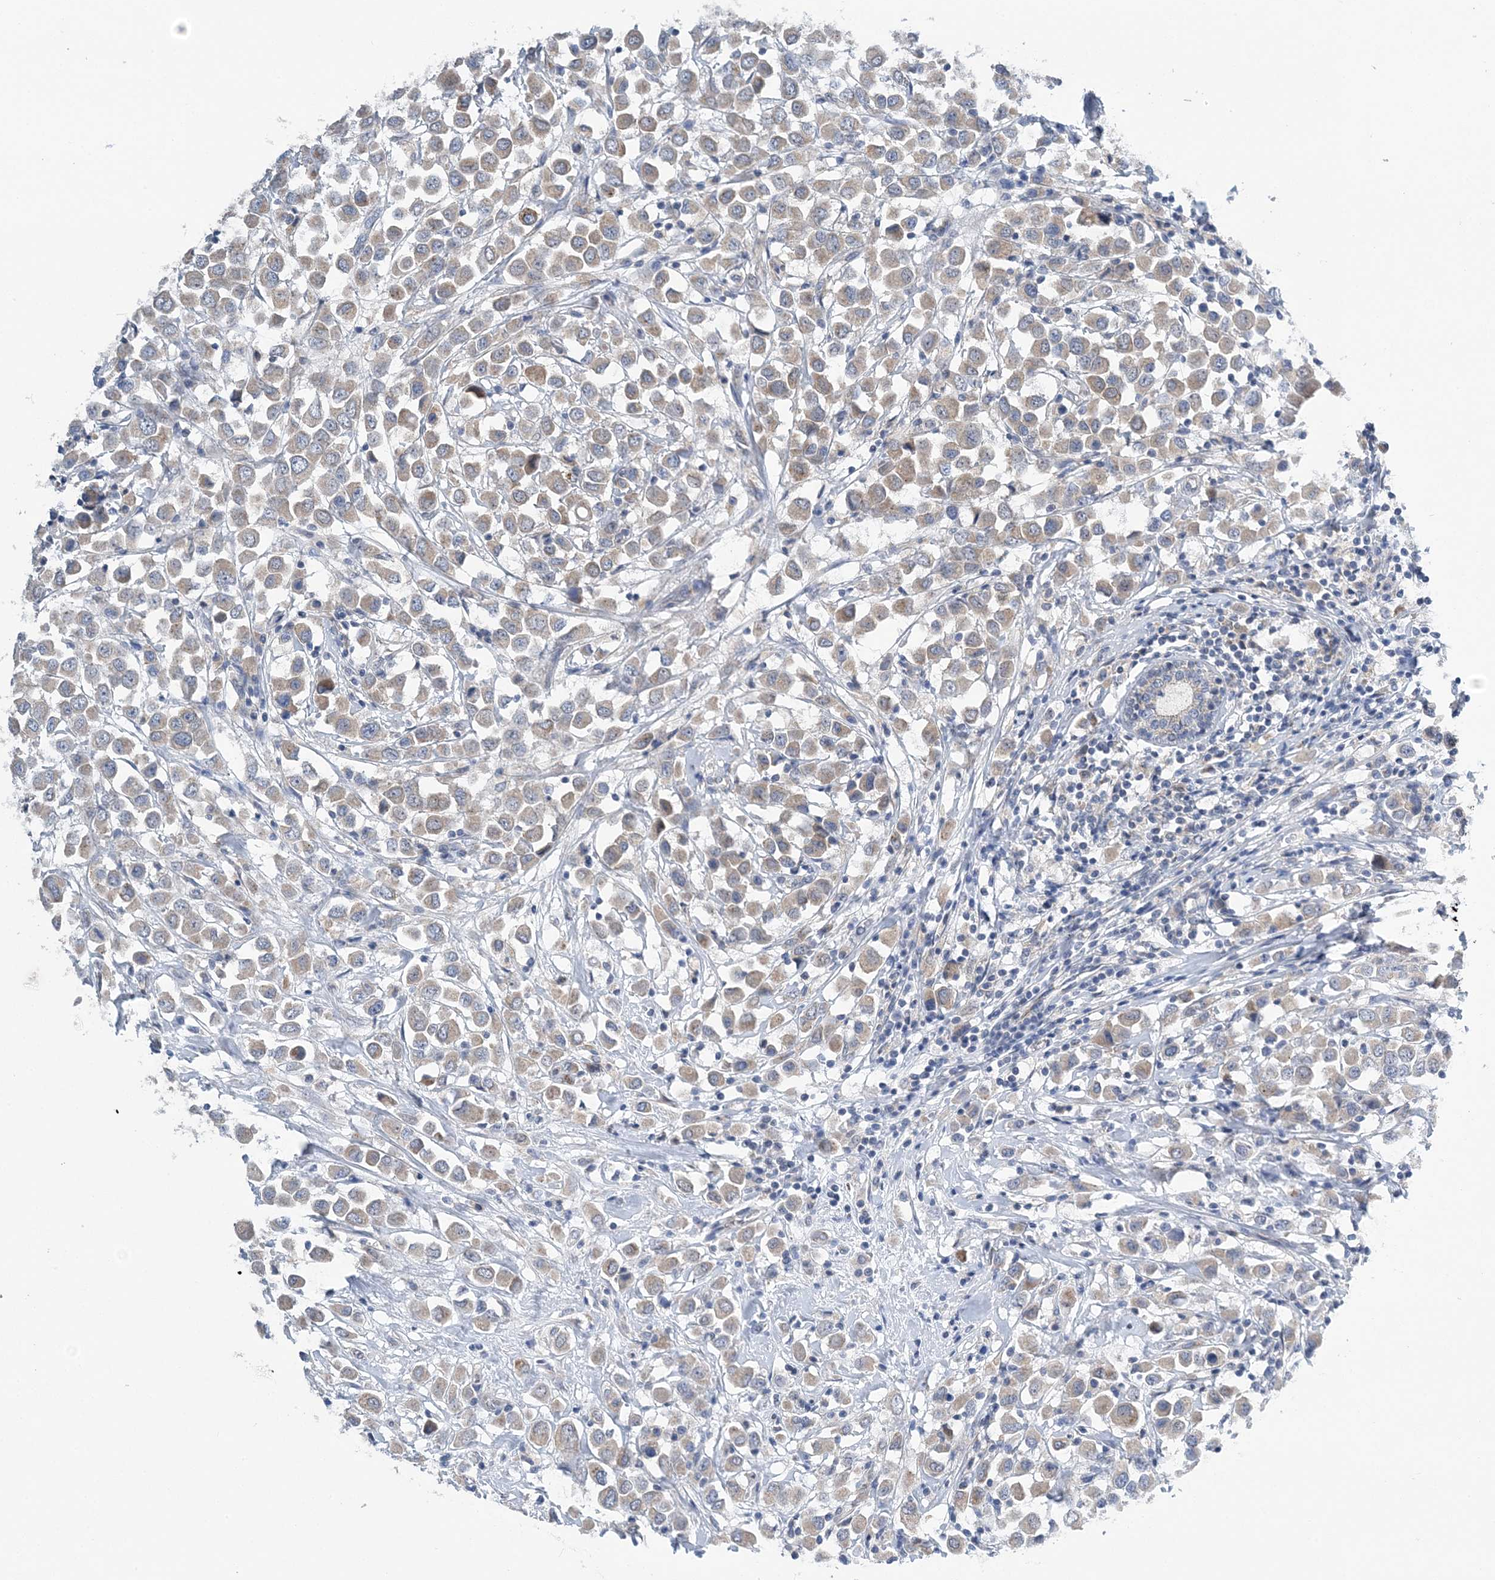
{"staining": {"intensity": "weak", "quantity": "<25%", "location": "cytoplasmic/membranous"}, "tissue": "breast cancer", "cell_type": "Tumor cells", "image_type": "cancer", "snomed": [{"axis": "morphology", "description": "Duct carcinoma"}, {"axis": "topography", "description": "Breast"}], "caption": "Breast cancer stained for a protein using IHC shows no positivity tumor cells.", "gene": "COPE", "patient": {"sex": "female", "age": 61}}